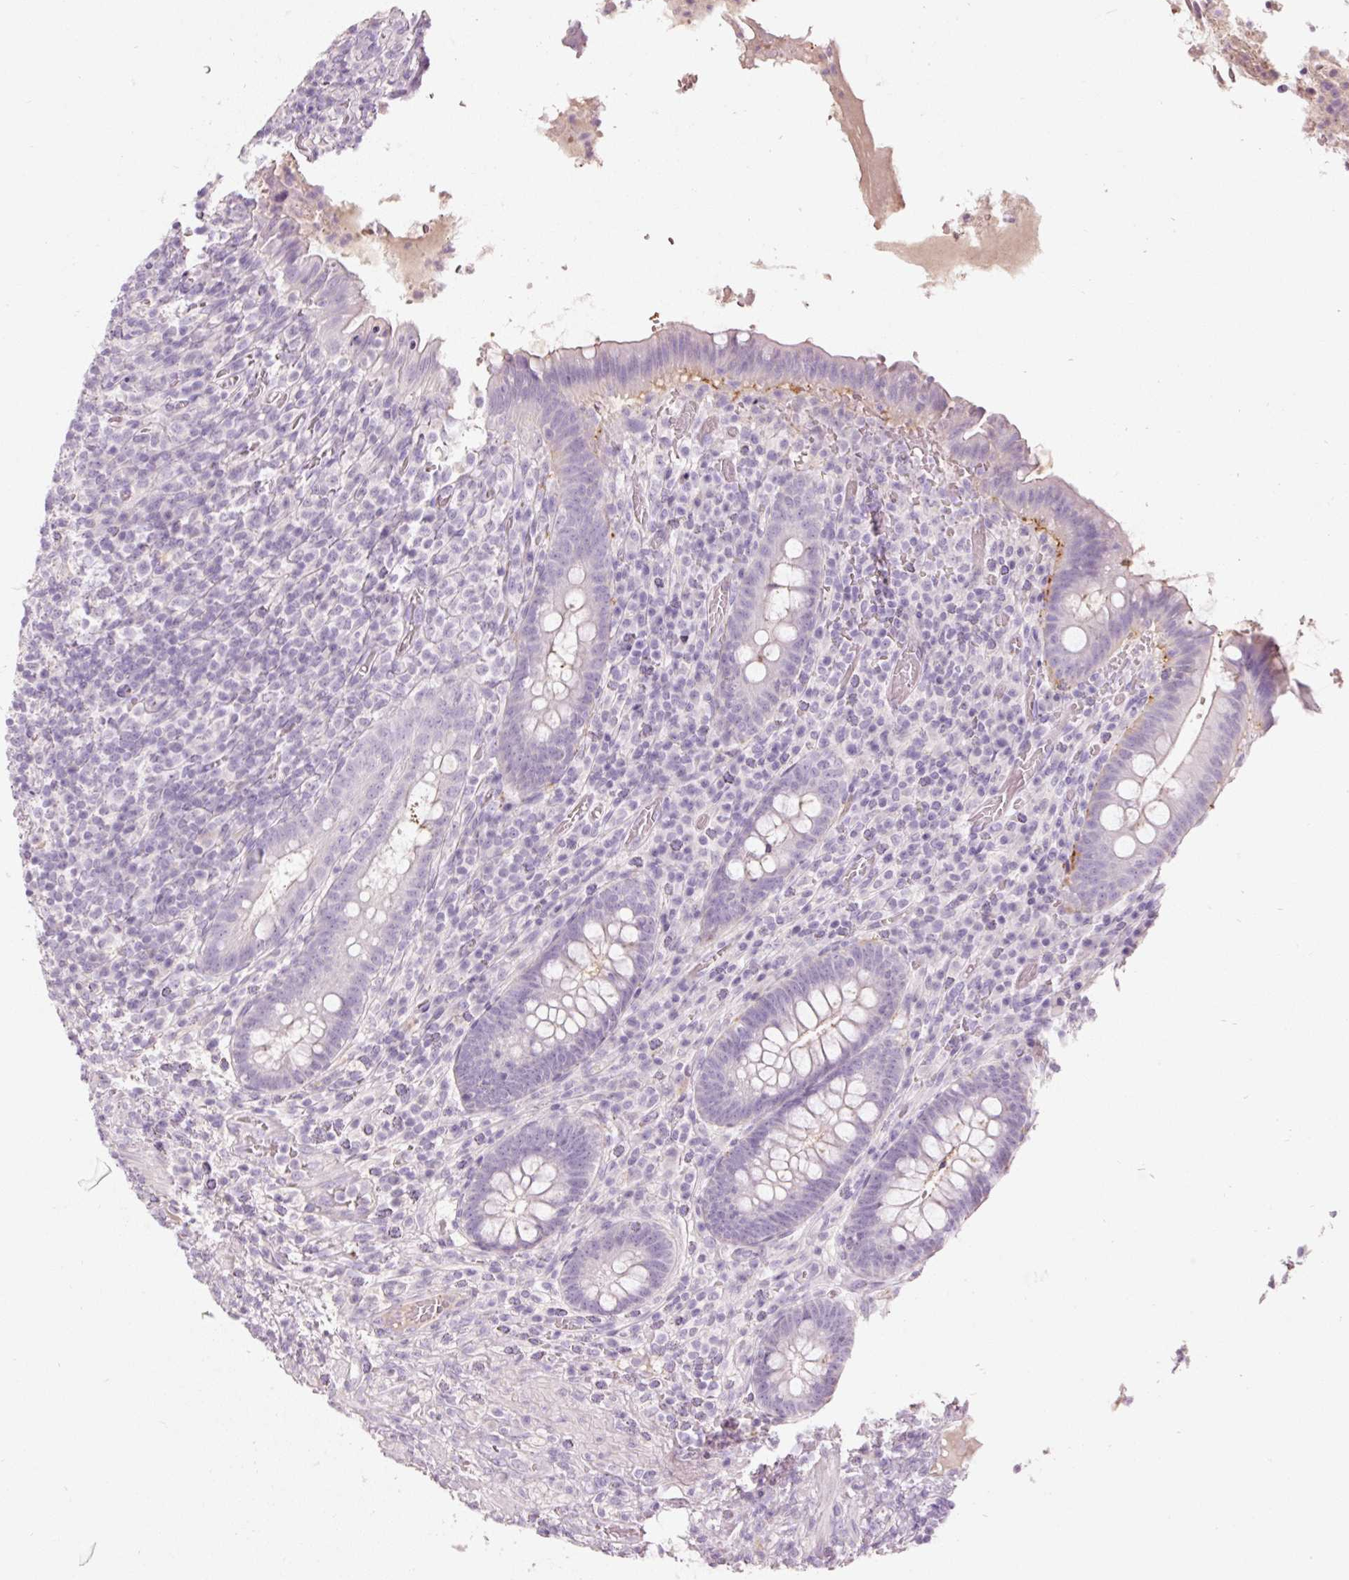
{"staining": {"intensity": "negative", "quantity": "none", "location": "none"}, "tissue": "appendix", "cell_type": "Glandular cells", "image_type": "normal", "snomed": [{"axis": "morphology", "description": "Normal tissue, NOS"}, {"axis": "topography", "description": "Appendix"}], "caption": "Human appendix stained for a protein using immunohistochemistry (IHC) shows no expression in glandular cells.", "gene": "MUC5AC", "patient": {"sex": "female", "age": 43}}